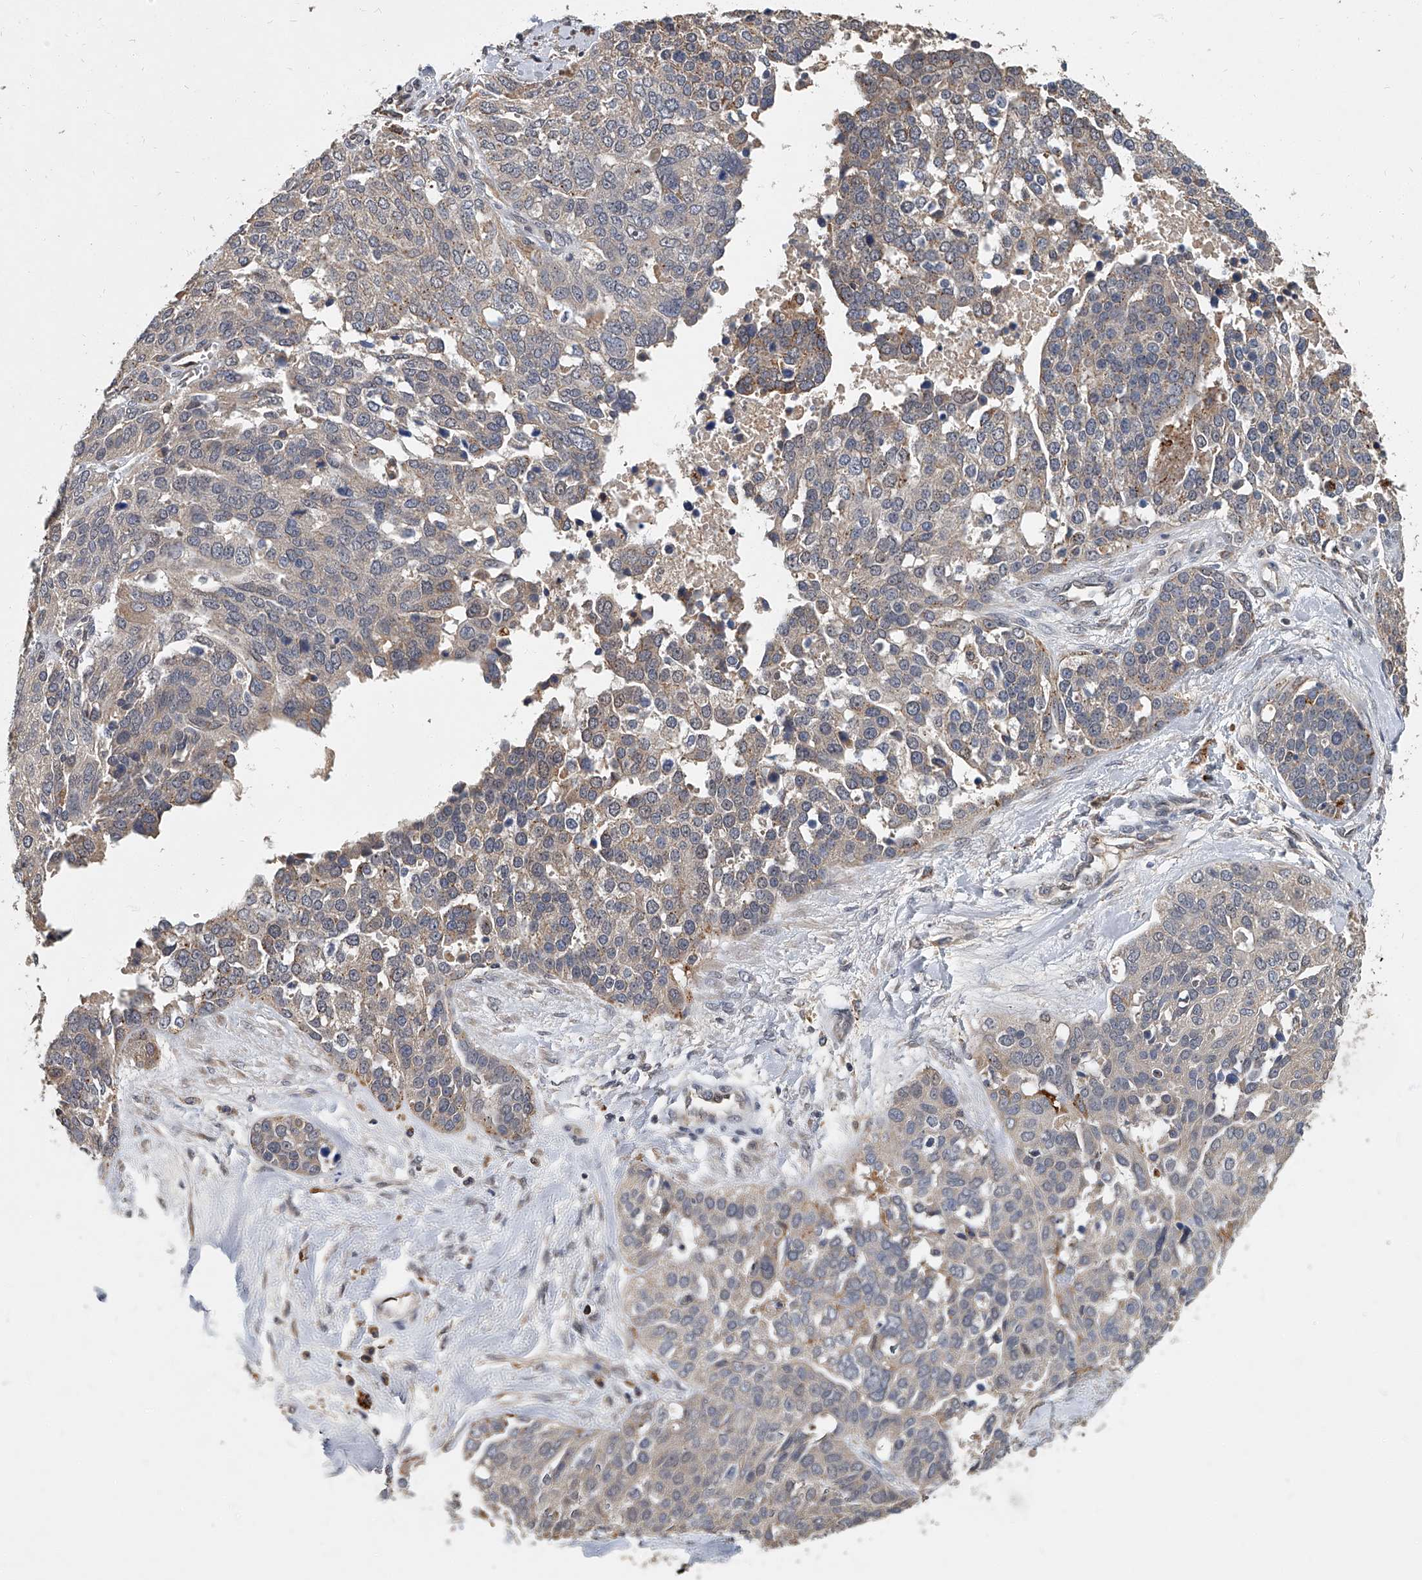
{"staining": {"intensity": "weak", "quantity": ">75%", "location": "cytoplasmic/membranous"}, "tissue": "ovarian cancer", "cell_type": "Tumor cells", "image_type": "cancer", "snomed": [{"axis": "morphology", "description": "Cystadenocarcinoma, serous, NOS"}, {"axis": "topography", "description": "Ovary"}], "caption": "There is low levels of weak cytoplasmic/membranous staining in tumor cells of serous cystadenocarcinoma (ovarian), as demonstrated by immunohistochemical staining (brown color).", "gene": "JAG2", "patient": {"sex": "female", "age": 44}}